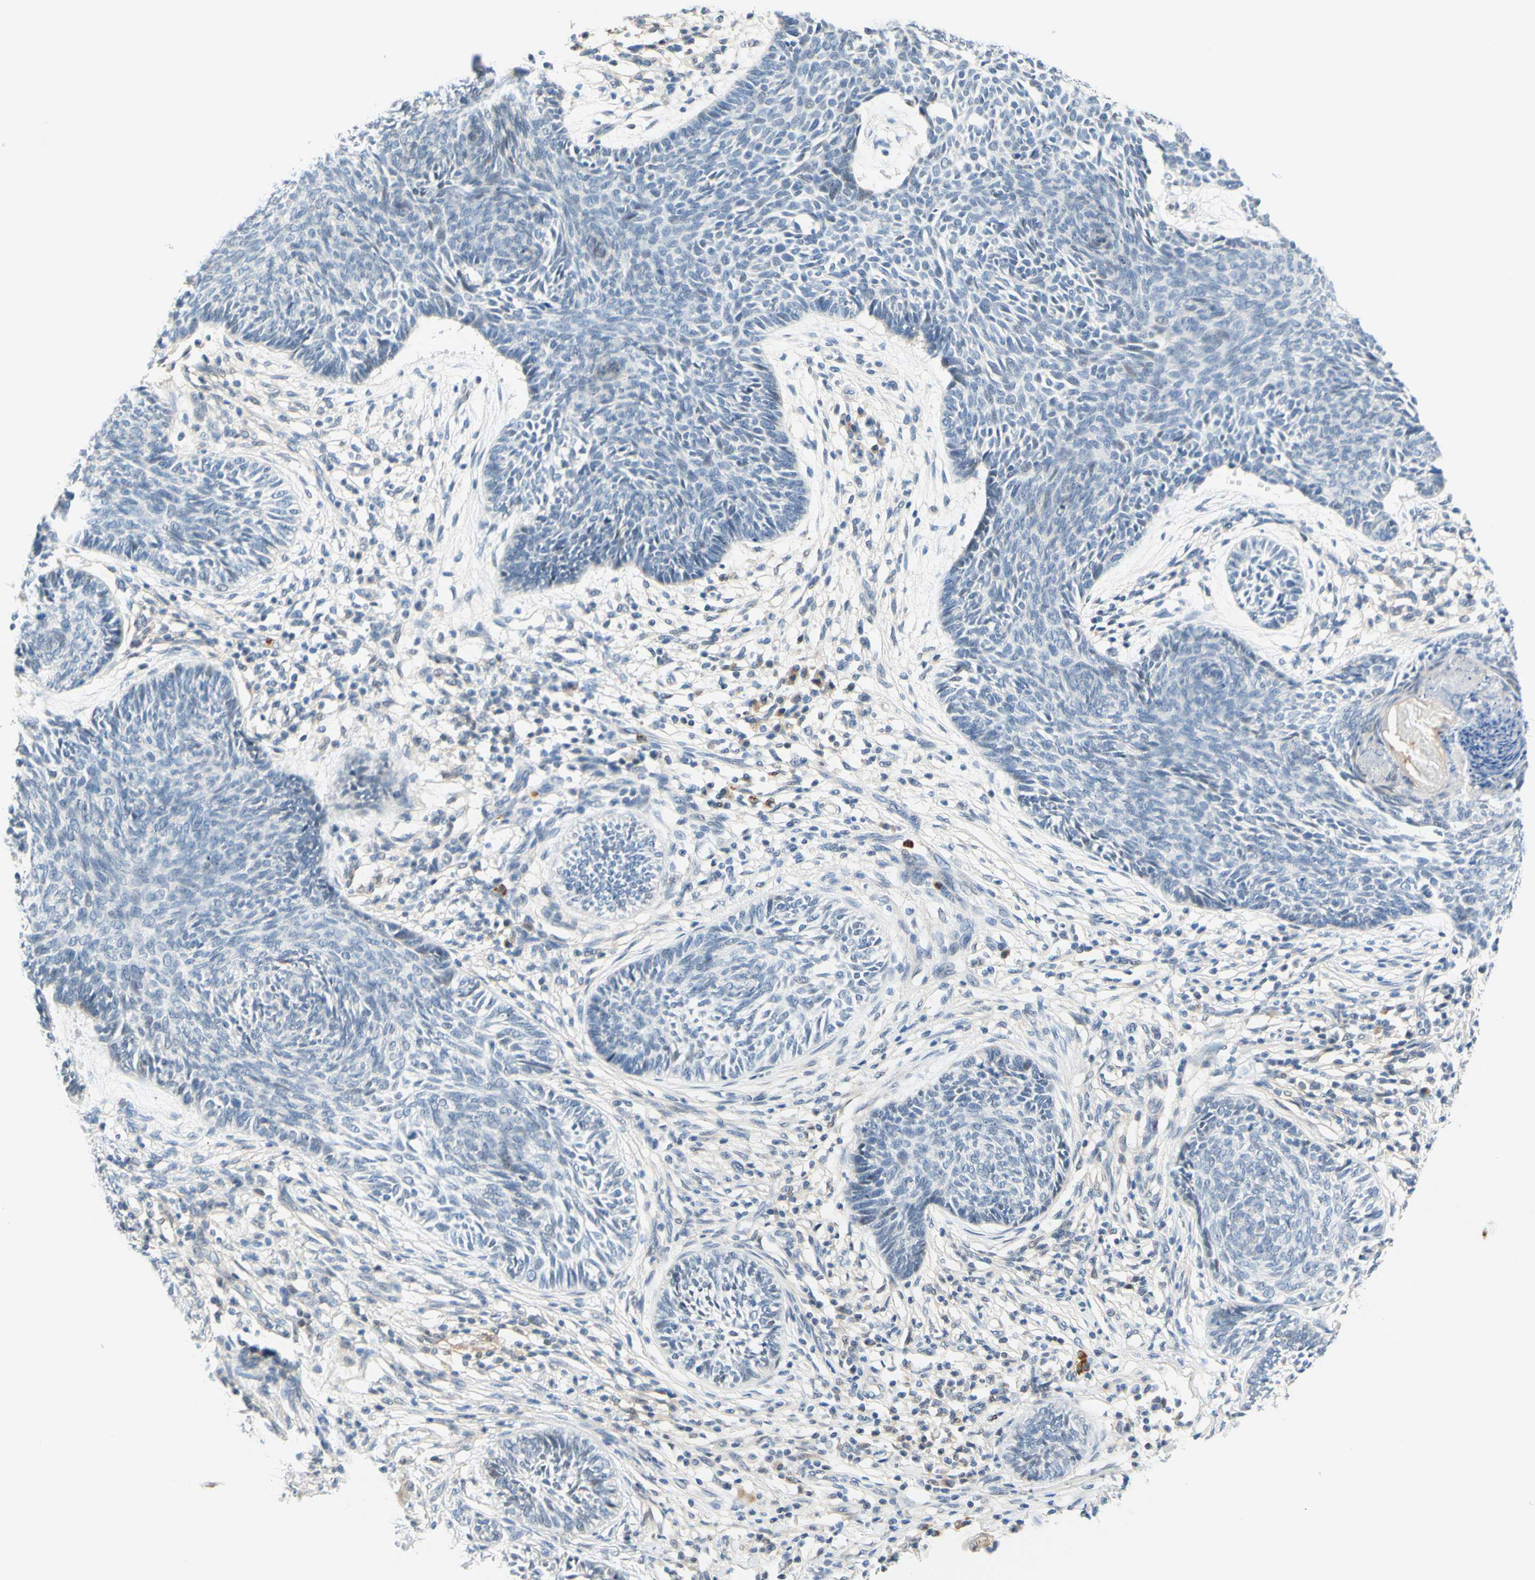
{"staining": {"intensity": "negative", "quantity": "none", "location": "none"}, "tissue": "skin cancer", "cell_type": "Tumor cells", "image_type": "cancer", "snomed": [{"axis": "morphology", "description": "Papilloma, NOS"}, {"axis": "morphology", "description": "Basal cell carcinoma"}, {"axis": "topography", "description": "Skin"}], "caption": "There is no significant positivity in tumor cells of skin cancer (basal cell carcinoma).", "gene": "TREM2", "patient": {"sex": "male", "age": 87}}